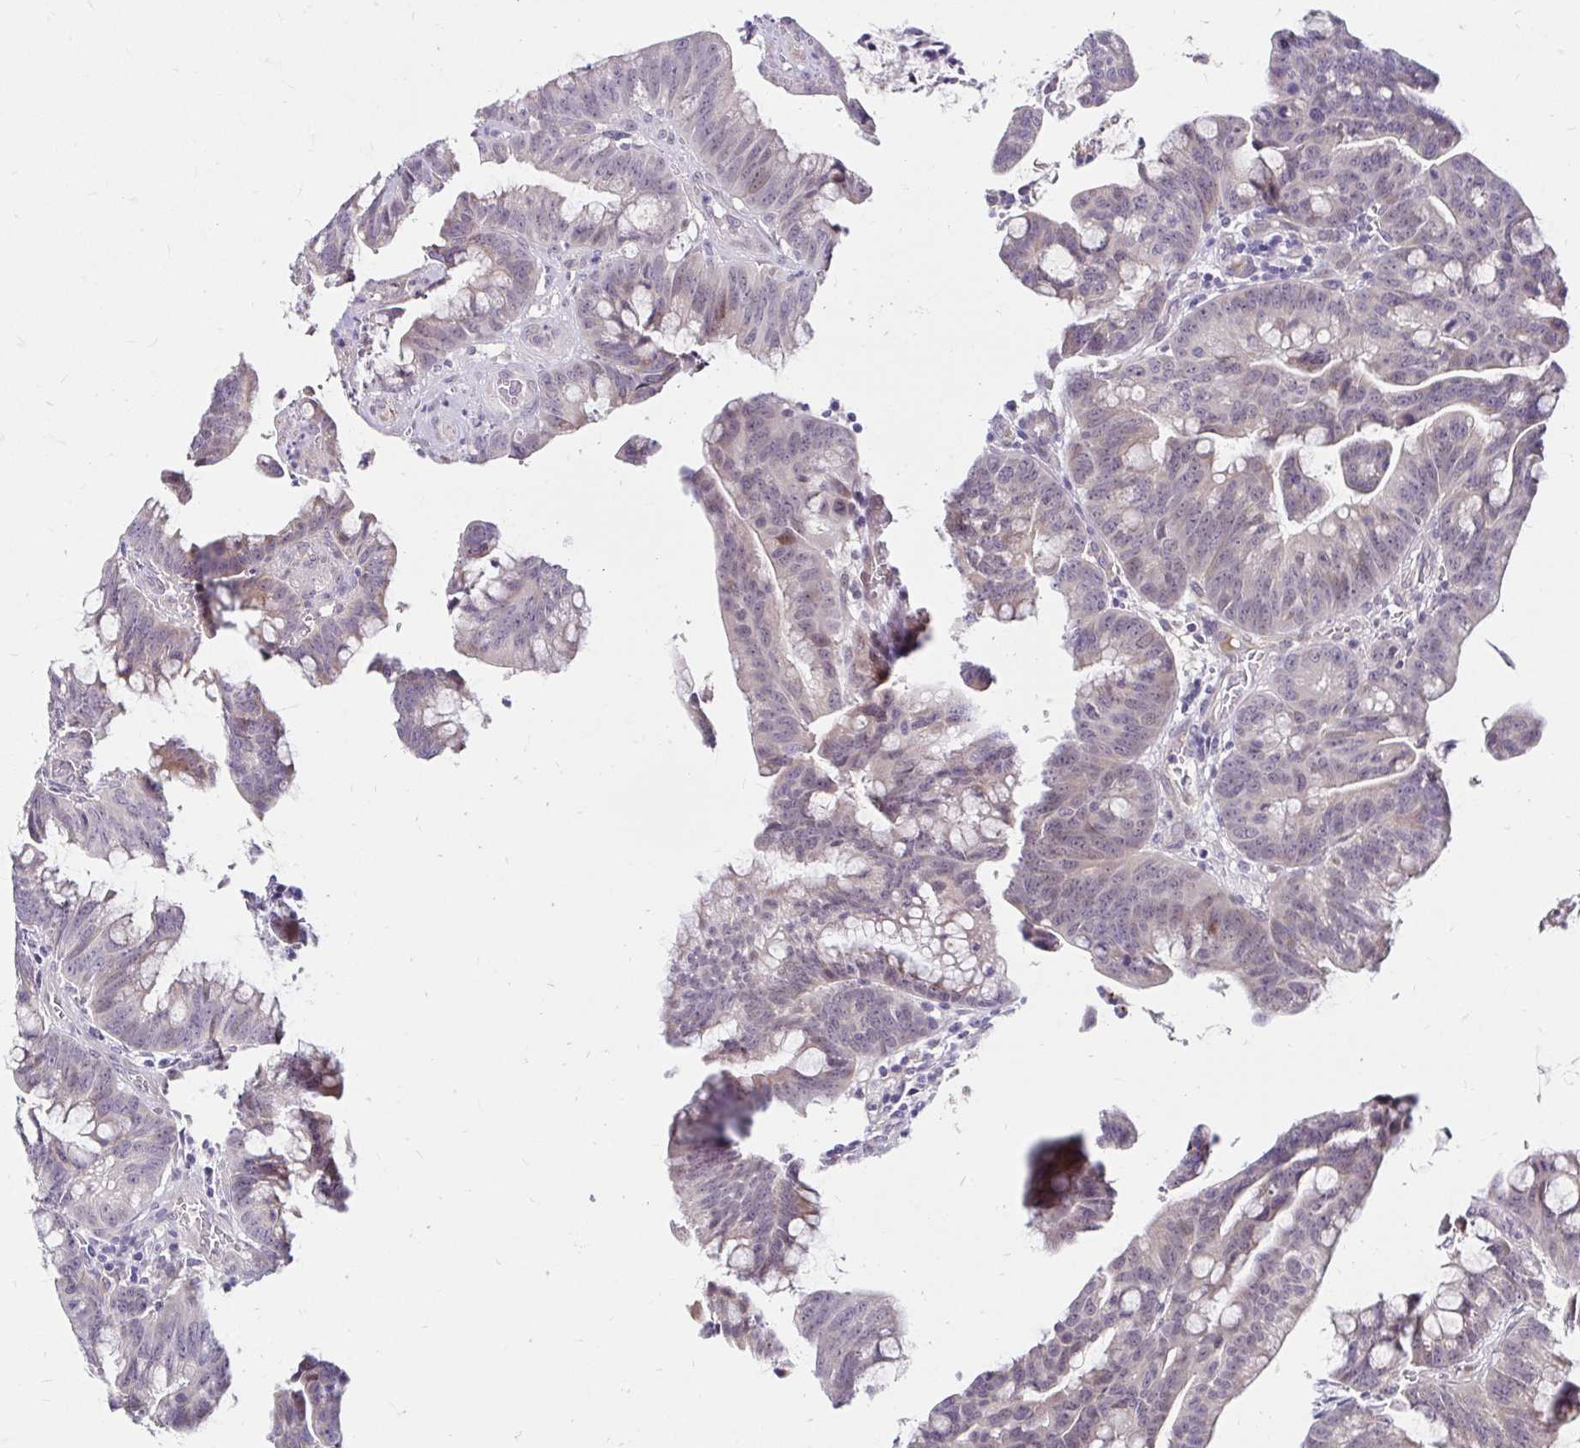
{"staining": {"intensity": "negative", "quantity": "none", "location": "none"}, "tissue": "colorectal cancer", "cell_type": "Tumor cells", "image_type": "cancer", "snomed": [{"axis": "morphology", "description": "Adenocarcinoma, NOS"}, {"axis": "topography", "description": "Colon"}], "caption": "Colorectal cancer was stained to show a protein in brown. There is no significant positivity in tumor cells.", "gene": "GUCY1A1", "patient": {"sex": "male", "age": 62}}